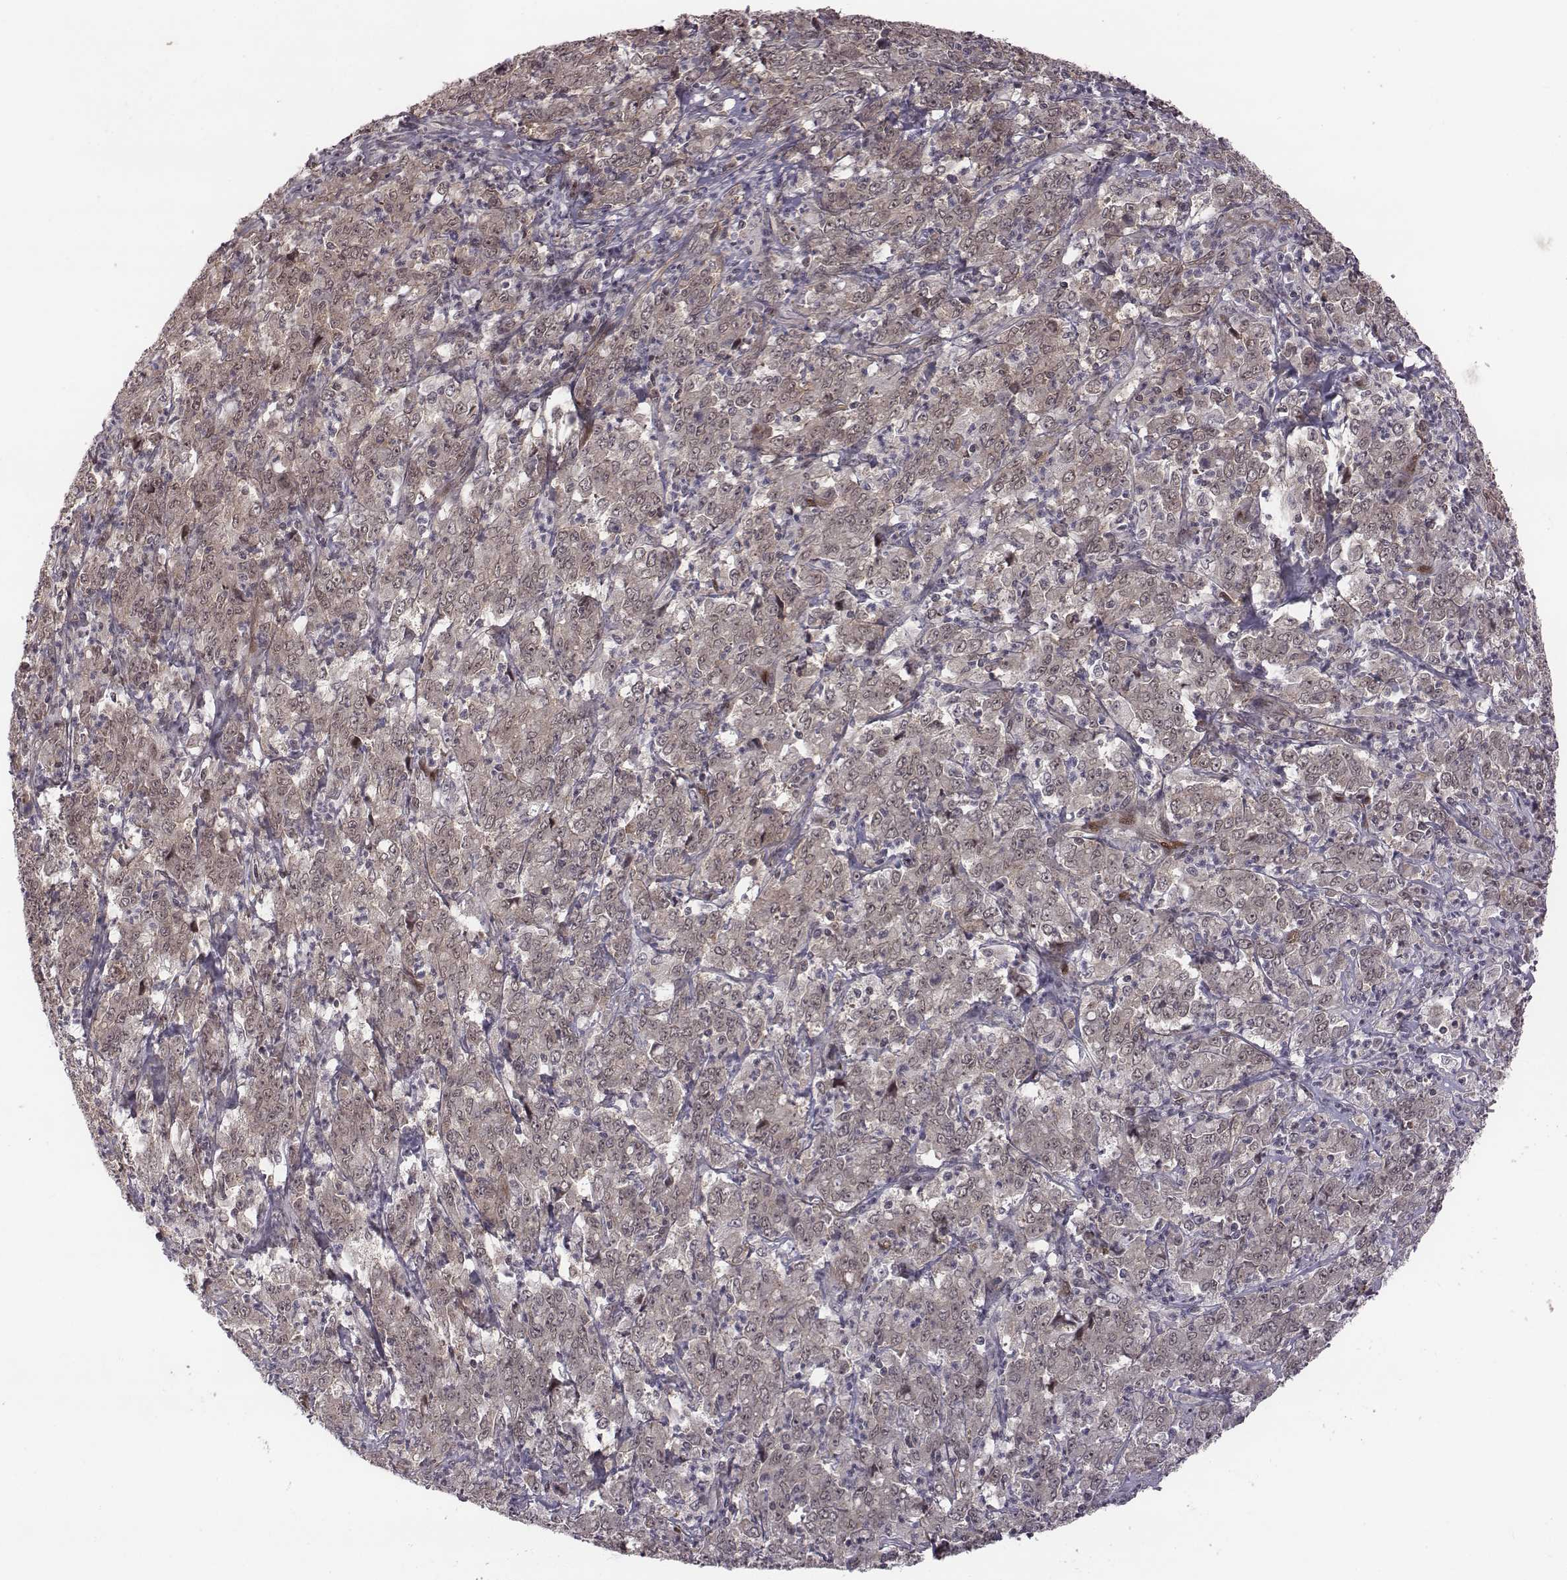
{"staining": {"intensity": "weak", "quantity": "25%-75%", "location": "cytoplasmic/membranous,nuclear"}, "tissue": "stomach cancer", "cell_type": "Tumor cells", "image_type": "cancer", "snomed": [{"axis": "morphology", "description": "Adenocarcinoma, NOS"}, {"axis": "topography", "description": "Stomach, lower"}], "caption": "There is low levels of weak cytoplasmic/membranous and nuclear expression in tumor cells of stomach cancer, as demonstrated by immunohistochemical staining (brown color).", "gene": "RPL3", "patient": {"sex": "female", "age": 71}}